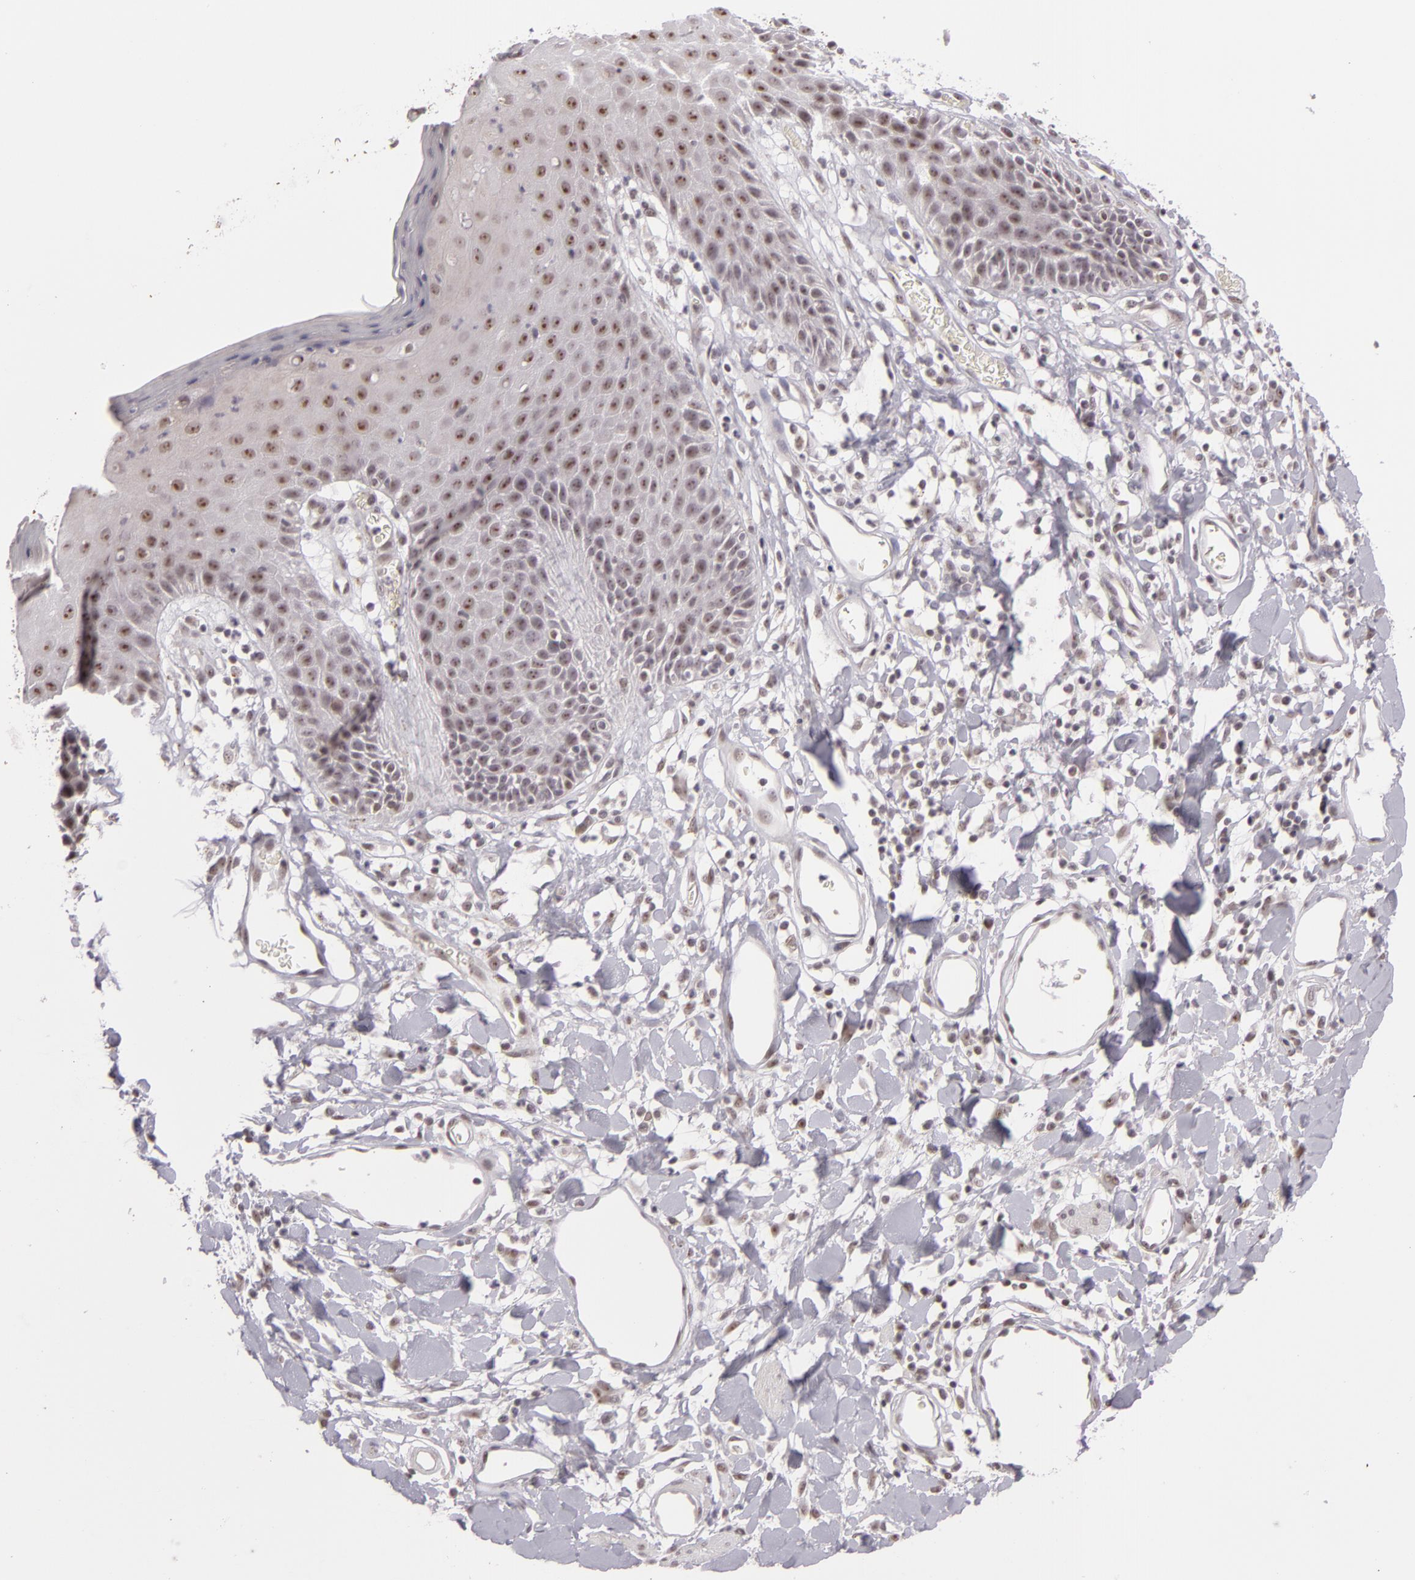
{"staining": {"intensity": "weak", "quantity": "25%-75%", "location": "nuclear"}, "tissue": "skin", "cell_type": "Epidermal cells", "image_type": "normal", "snomed": [{"axis": "morphology", "description": "Normal tissue, NOS"}, {"axis": "topography", "description": "Vulva"}, {"axis": "topography", "description": "Peripheral nerve tissue"}], "caption": "A brown stain labels weak nuclear positivity of a protein in epidermal cells of unremarkable human skin. (Stains: DAB in brown, nuclei in blue, Microscopy: brightfield microscopy at high magnification).", "gene": "RRP7A", "patient": {"sex": "female", "age": 68}}